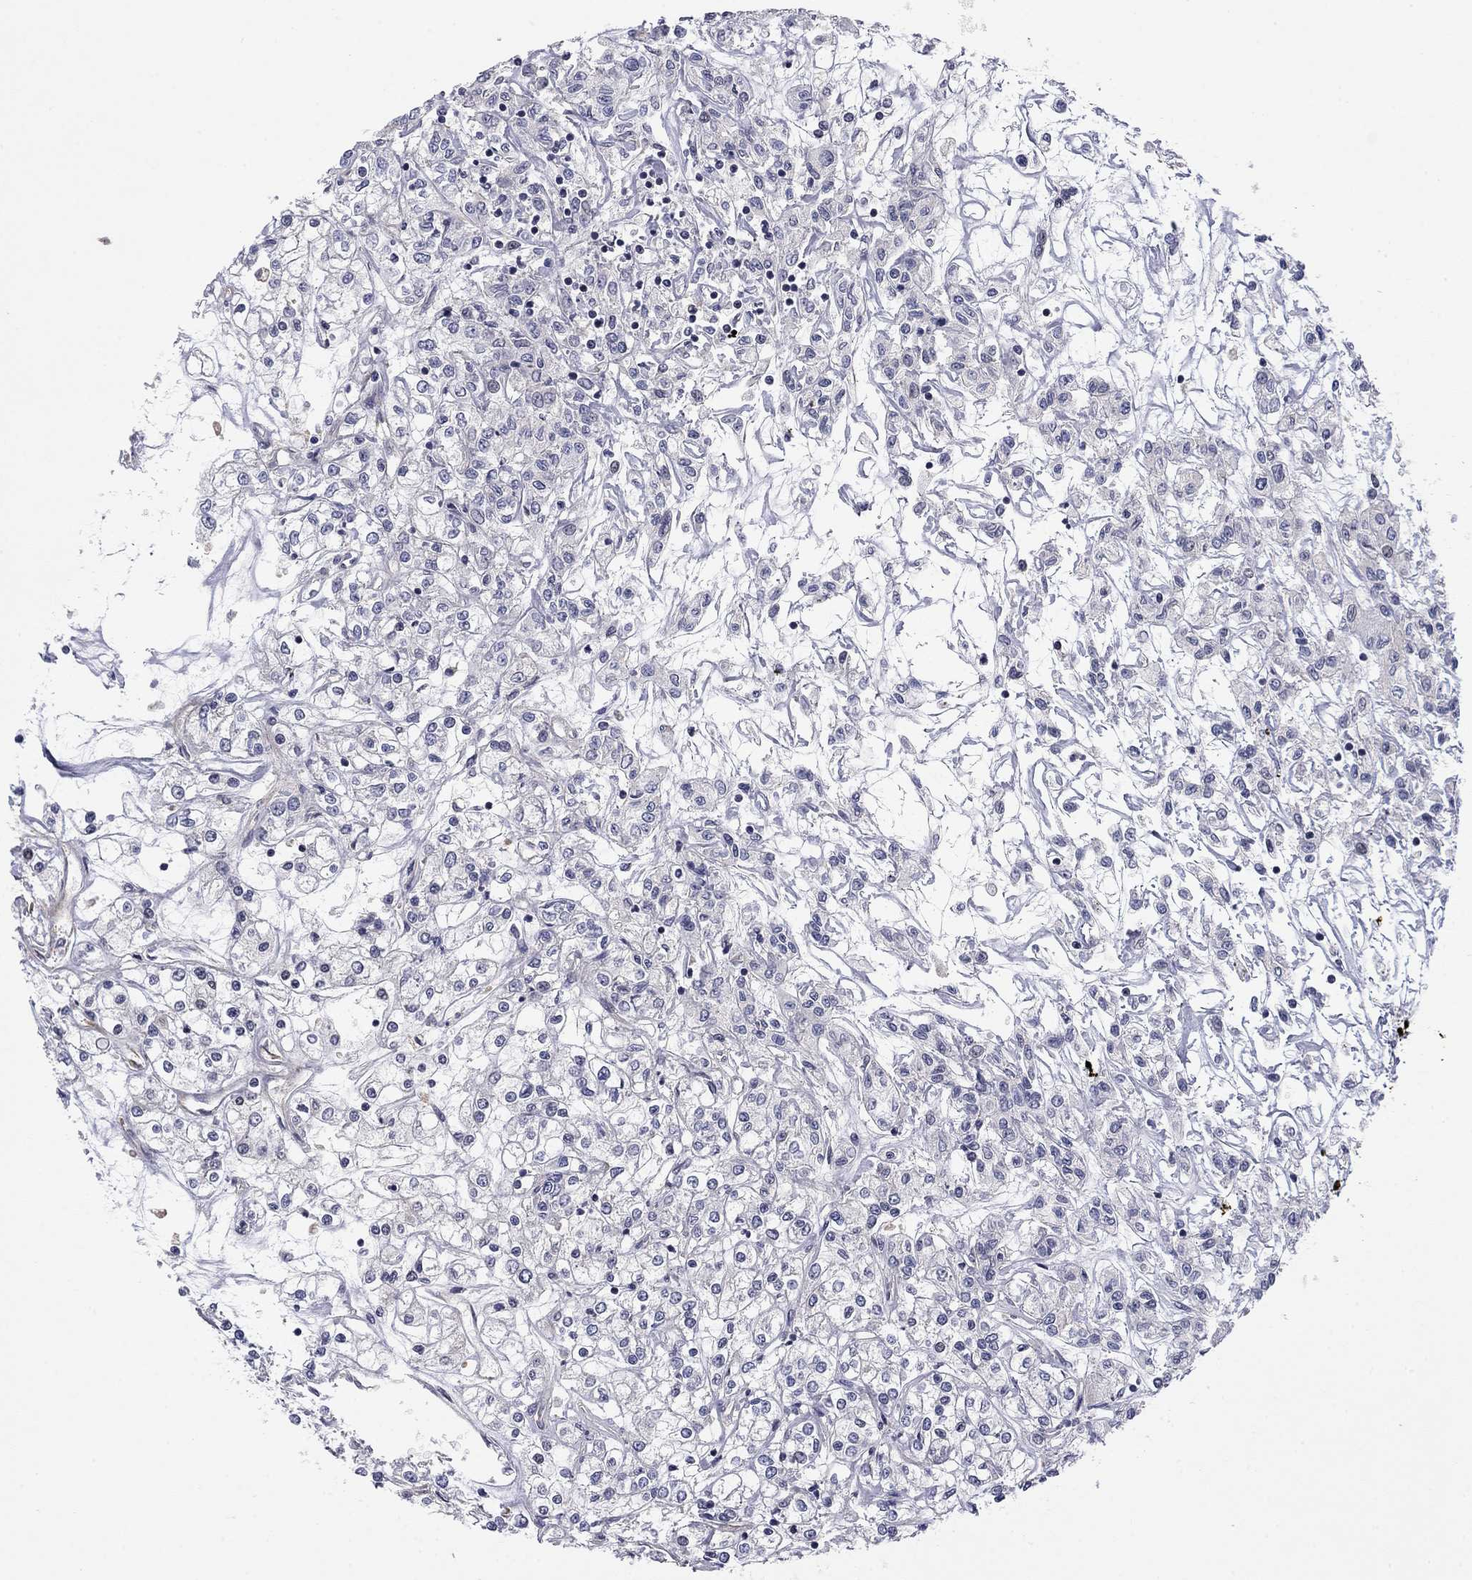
{"staining": {"intensity": "negative", "quantity": "none", "location": "none"}, "tissue": "renal cancer", "cell_type": "Tumor cells", "image_type": "cancer", "snomed": [{"axis": "morphology", "description": "Adenocarcinoma, NOS"}, {"axis": "topography", "description": "Kidney"}], "caption": "High power microscopy histopathology image of an IHC image of renal cancer, revealing no significant staining in tumor cells.", "gene": "BCL11A", "patient": {"sex": "female", "age": 59}}